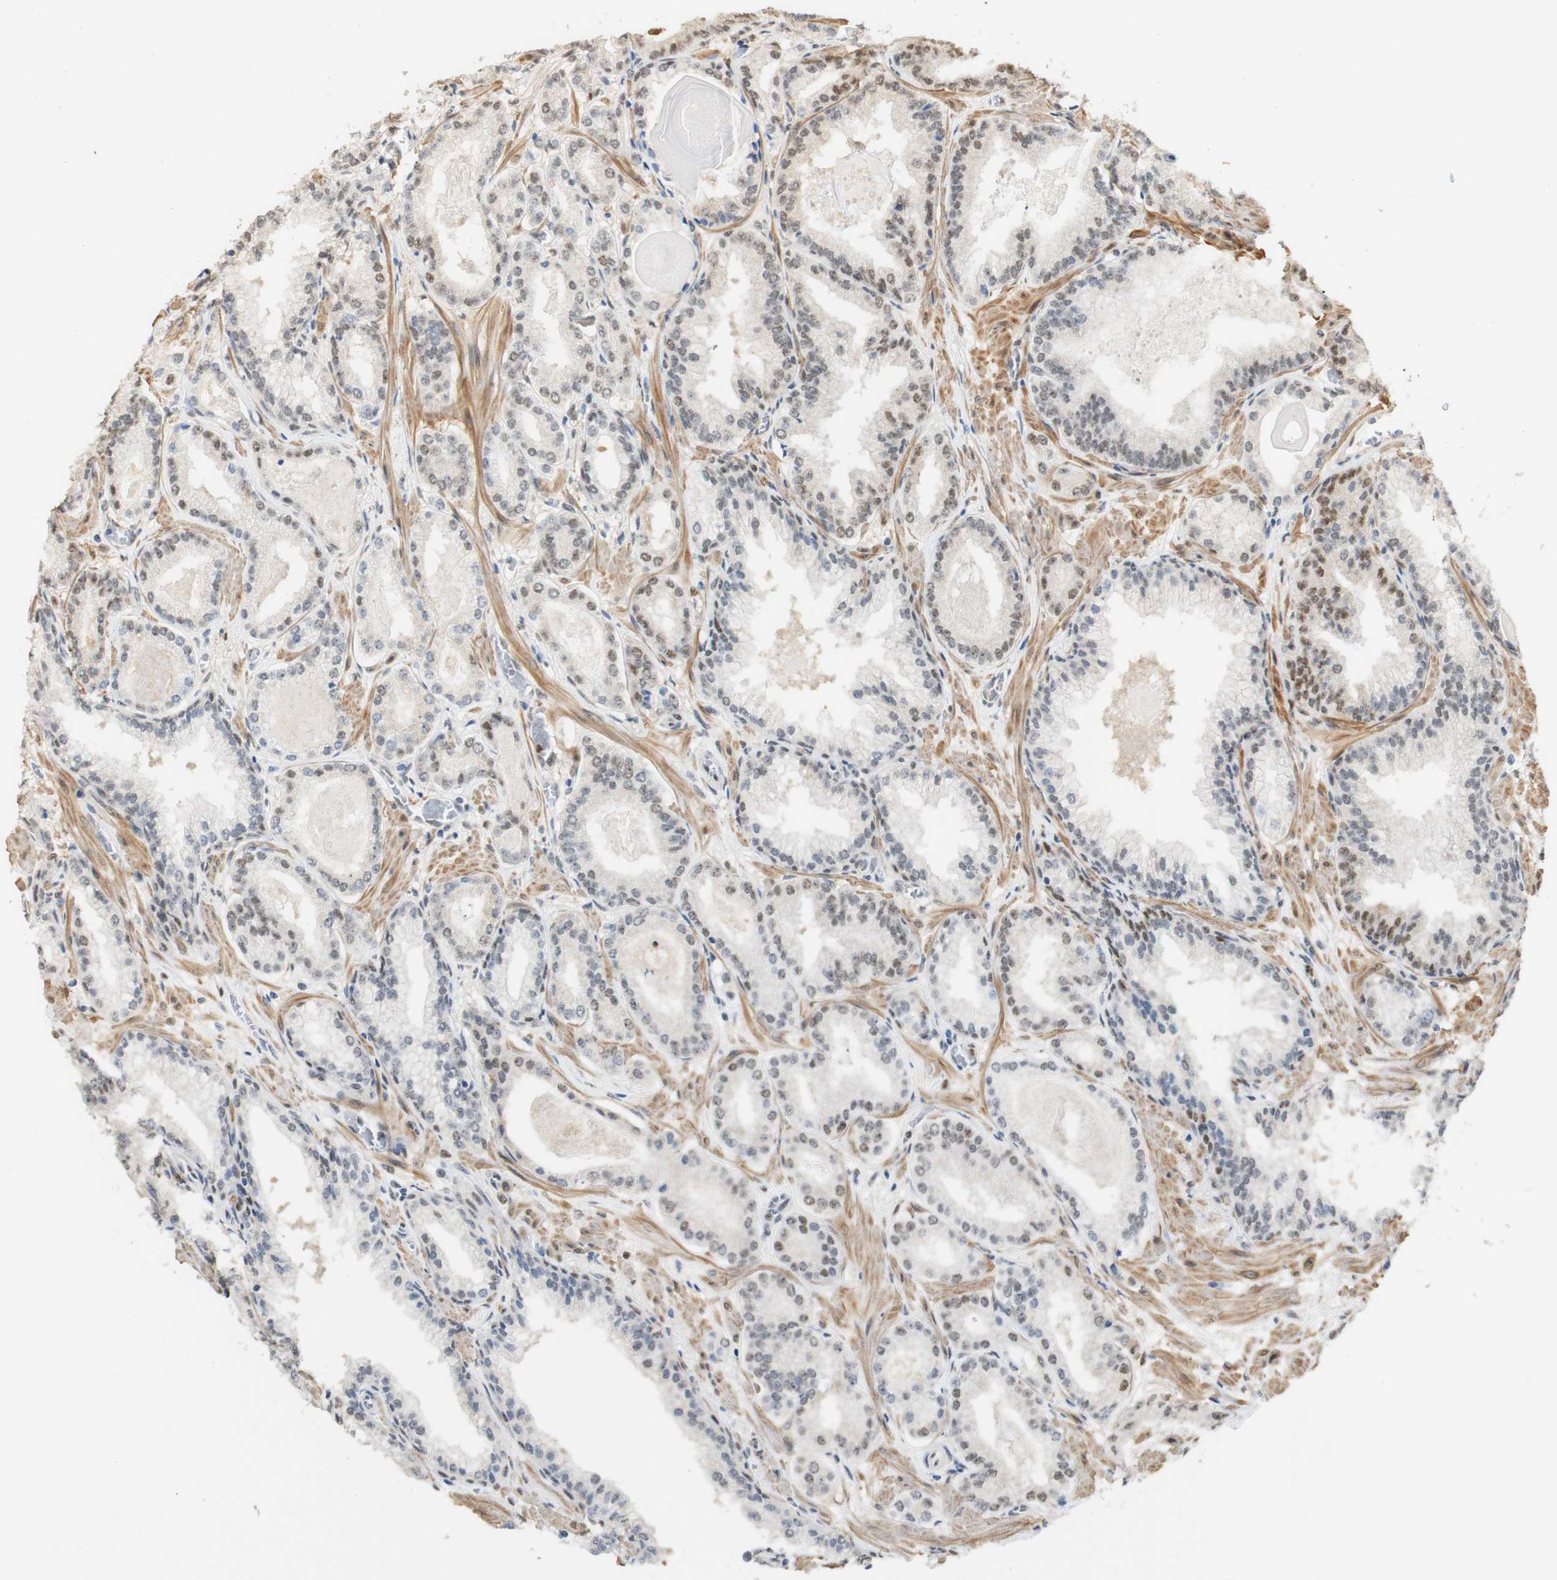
{"staining": {"intensity": "weak", "quantity": "<25%", "location": "nuclear"}, "tissue": "prostate cancer", "cell_type": "Tumor cells", "image_type": "cancer", "snomed": [{"axis": "morphology", "description": "Adenocarcinoma, Low grade"}, {"axis": "topography", "description": "Prostate"}], "caption": "Immunohistochemistry image of prostate low-grade adenocarcinoma stained for a protein (brown), which displays no positivity in tumor cells. (Brightfield microscopy of DAB immunohistochemistry (IHC) at high magnification).", "gene": "MAP3K4", "patient": {"sex": "male", "age": 59}}